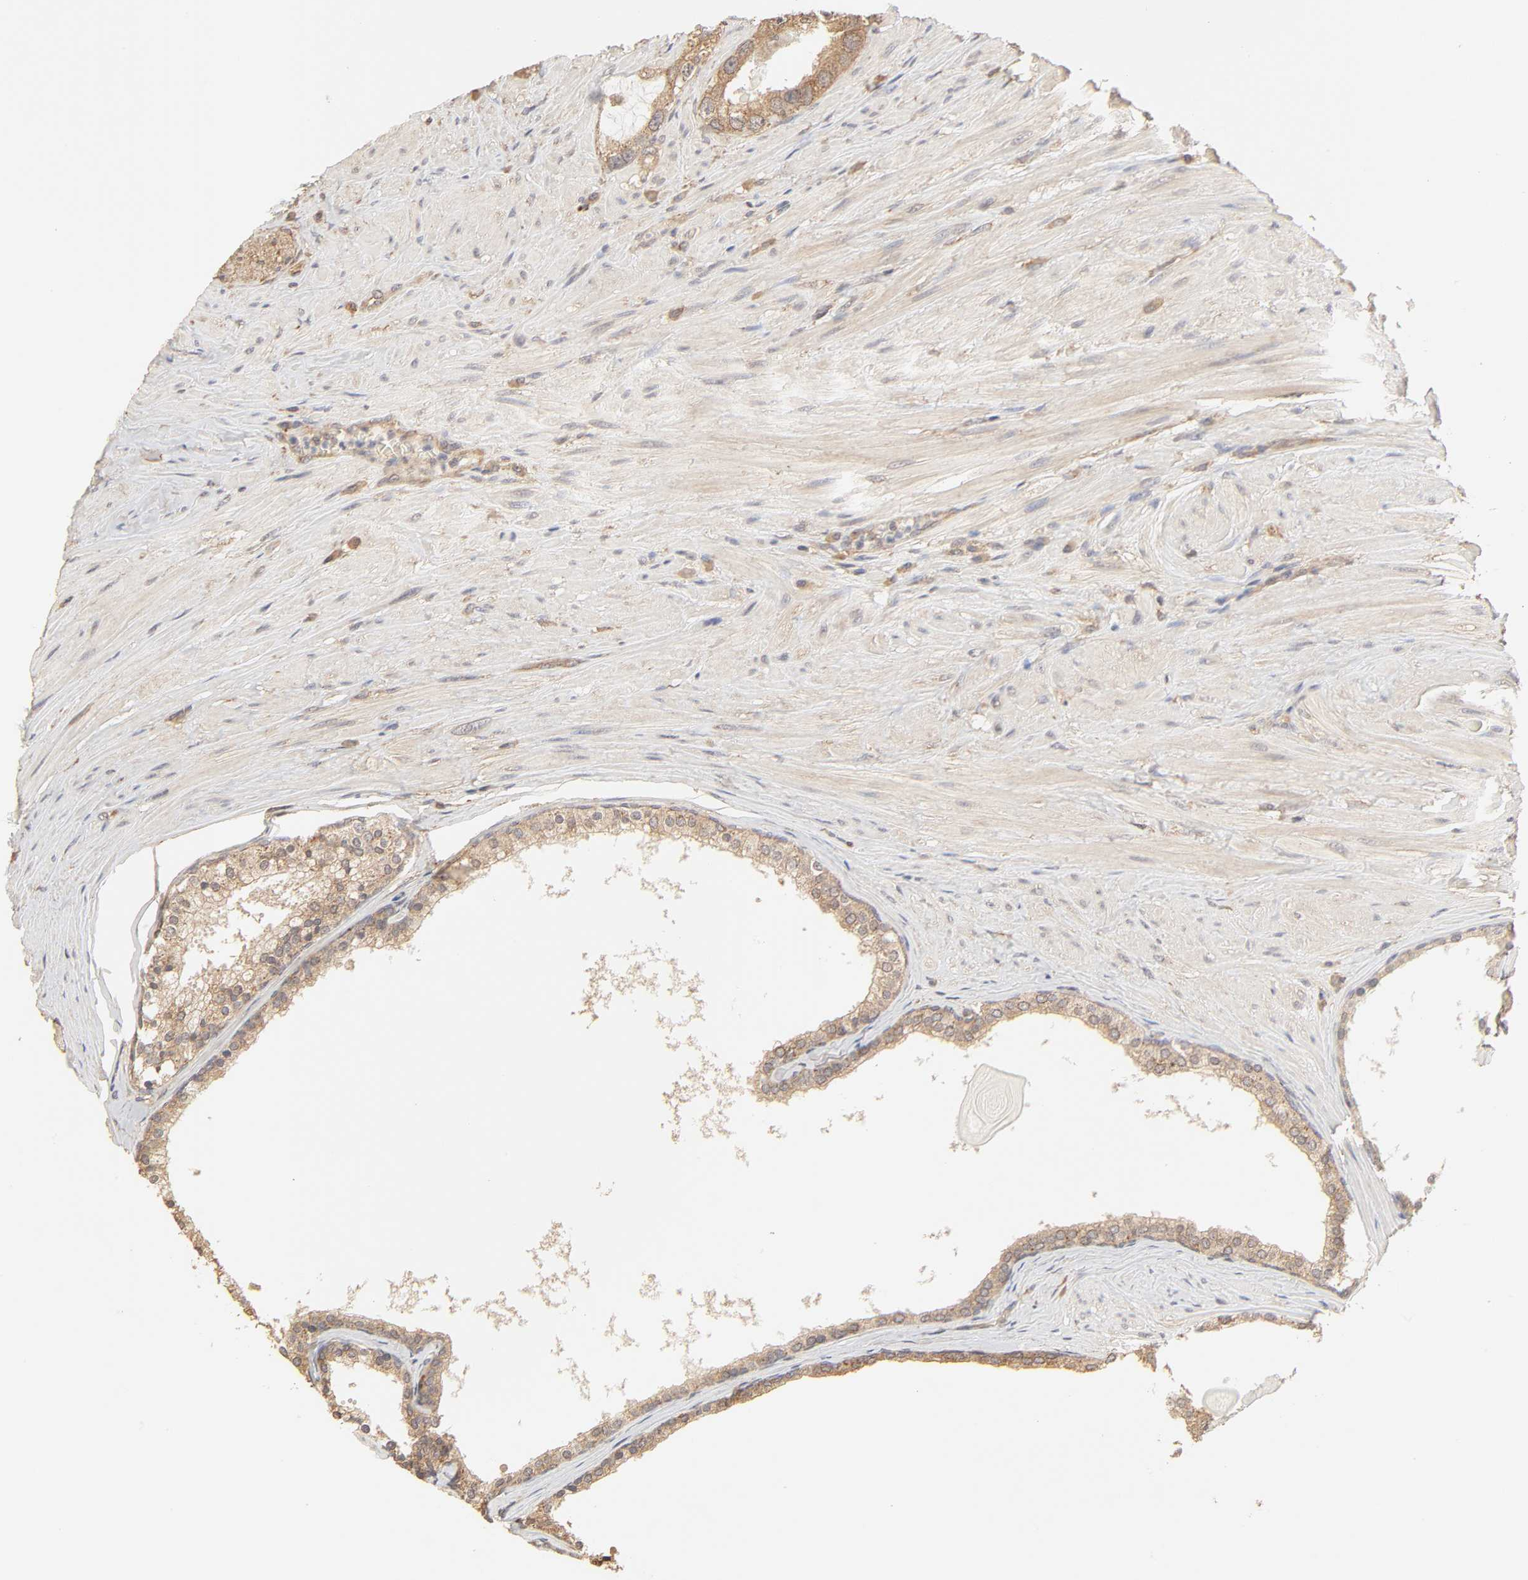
{"staining": {"intensity": "strong", "quantity": ">75%", "location": "cytoplasmic/membranous"}, "tissue": "prostate cancer", "cell_type": "Tumor cells", "image_type": "cancer", "snomed": [{"axis": "morphology", "description": "Adenocarcinoma, High grade"}, {"axis": "topography", "description": "Prostate"}], "caption": "Human high-grade adenocarcinoma (prostate) stained with a brown dye displays strong cytoplasmic/membranous positive staining in about >75% of tumor cells.", "gene": "EPS8", "patient": {"sex": "male", "age": 63}}